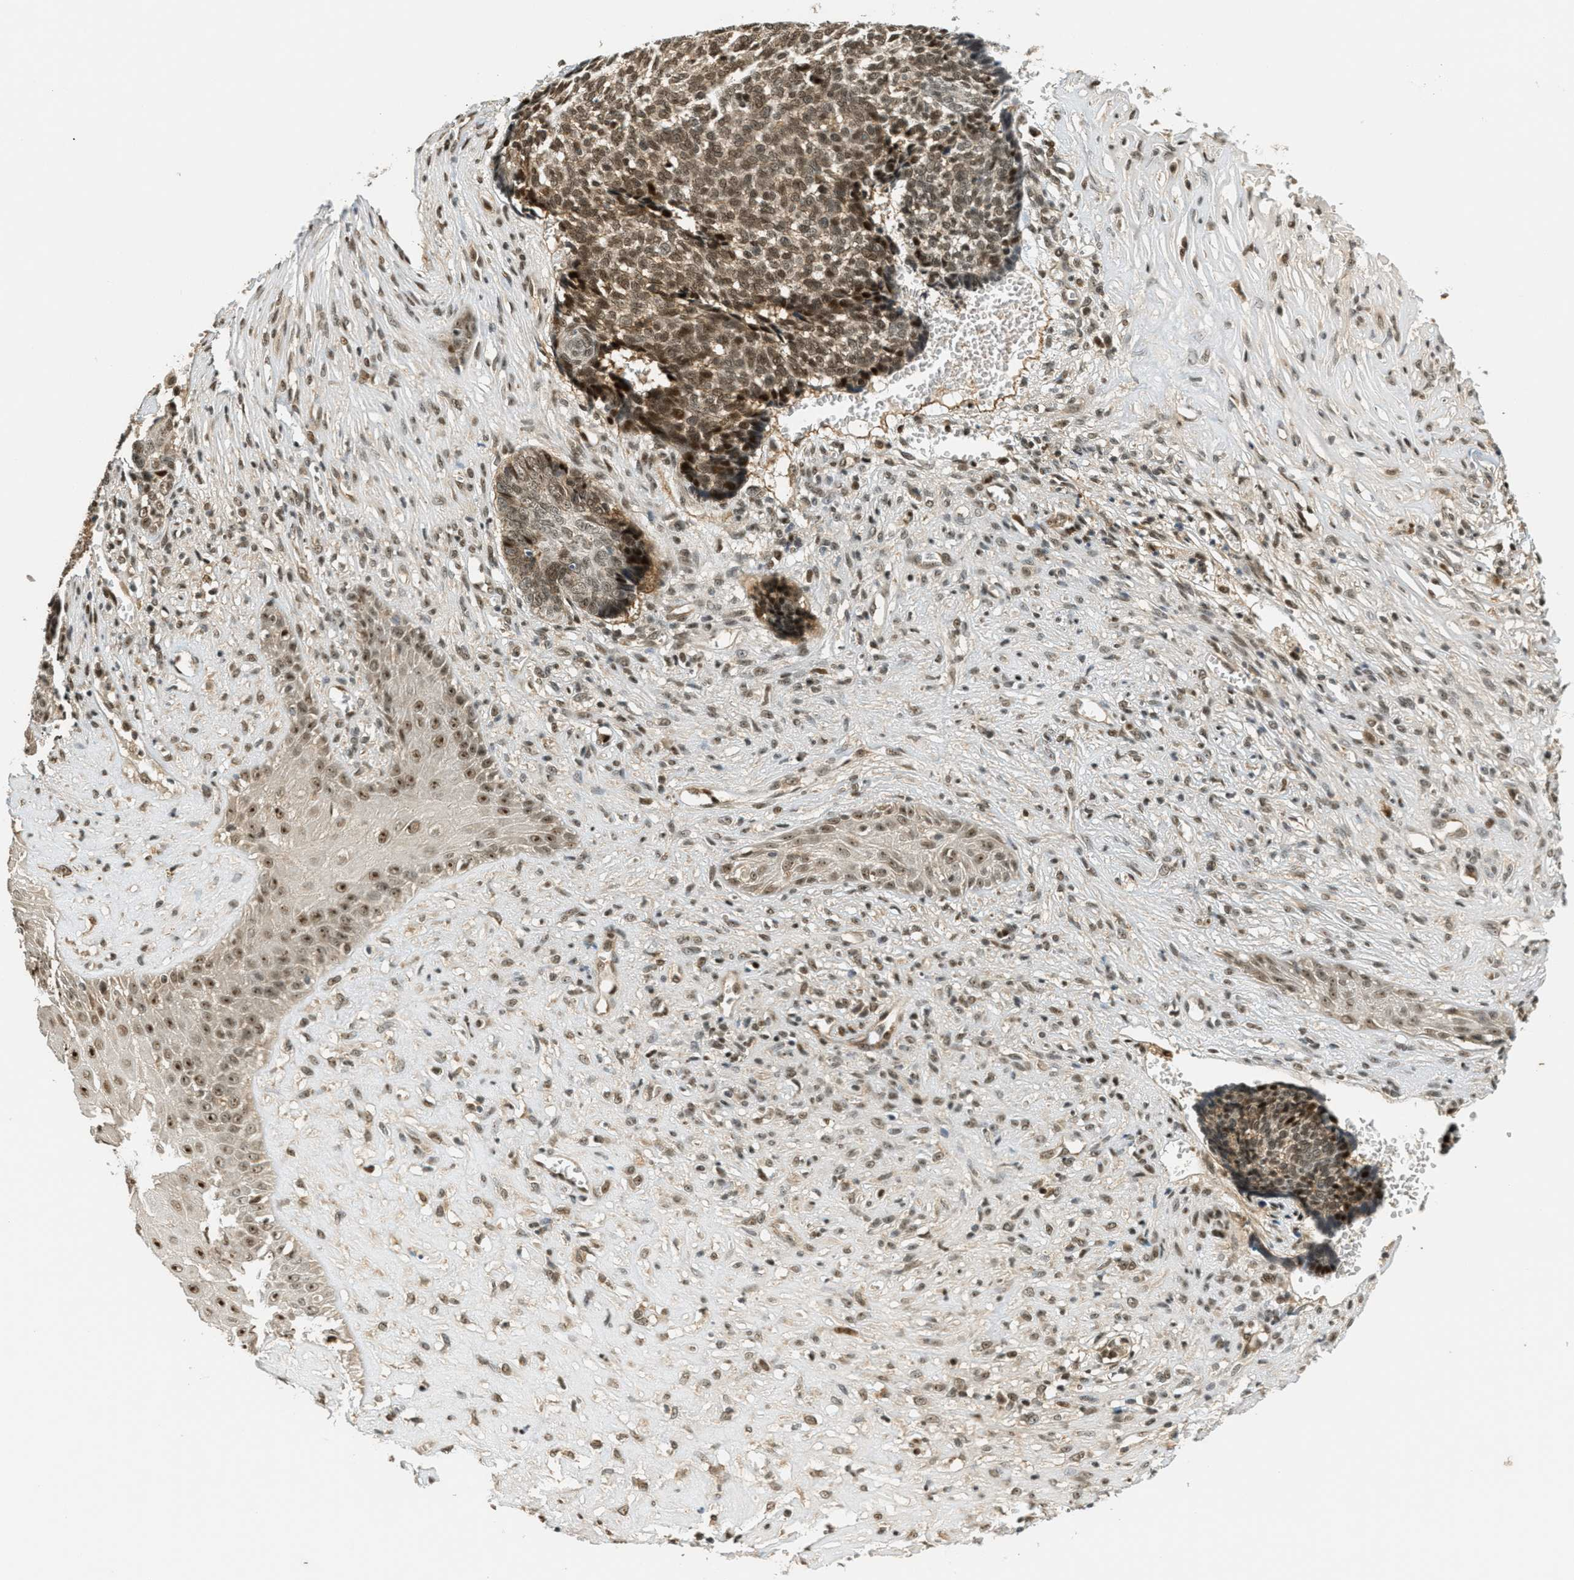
{"staining": {"intensity": "moderate", "quantity": ">75%", "location": "cytoplasmic/membranous,nuclear"}, "tissue": "skin cancer", "cell_type": "Tumor cells", "image_type": "cancer", "snomed": [{"axis": "morphology", "description": "Basal cell carcinoma"}, {"axis": "topography", "description": "Skin"}], "caption": "Basal cell carcinoma (skin) stained with DAB (3,3'-diaminobenzidine) IHC reveals medium levels of moderate cytoplasmic/membranous and nuclear positivity in about >75% of tumor cells. The staining was performed using DAB, with brown indicating positive protein expression. Nuclei are stained blue with hematoxylin.", "gene": "FOXM1", "patient": {"sex": "male", "age": 84}}